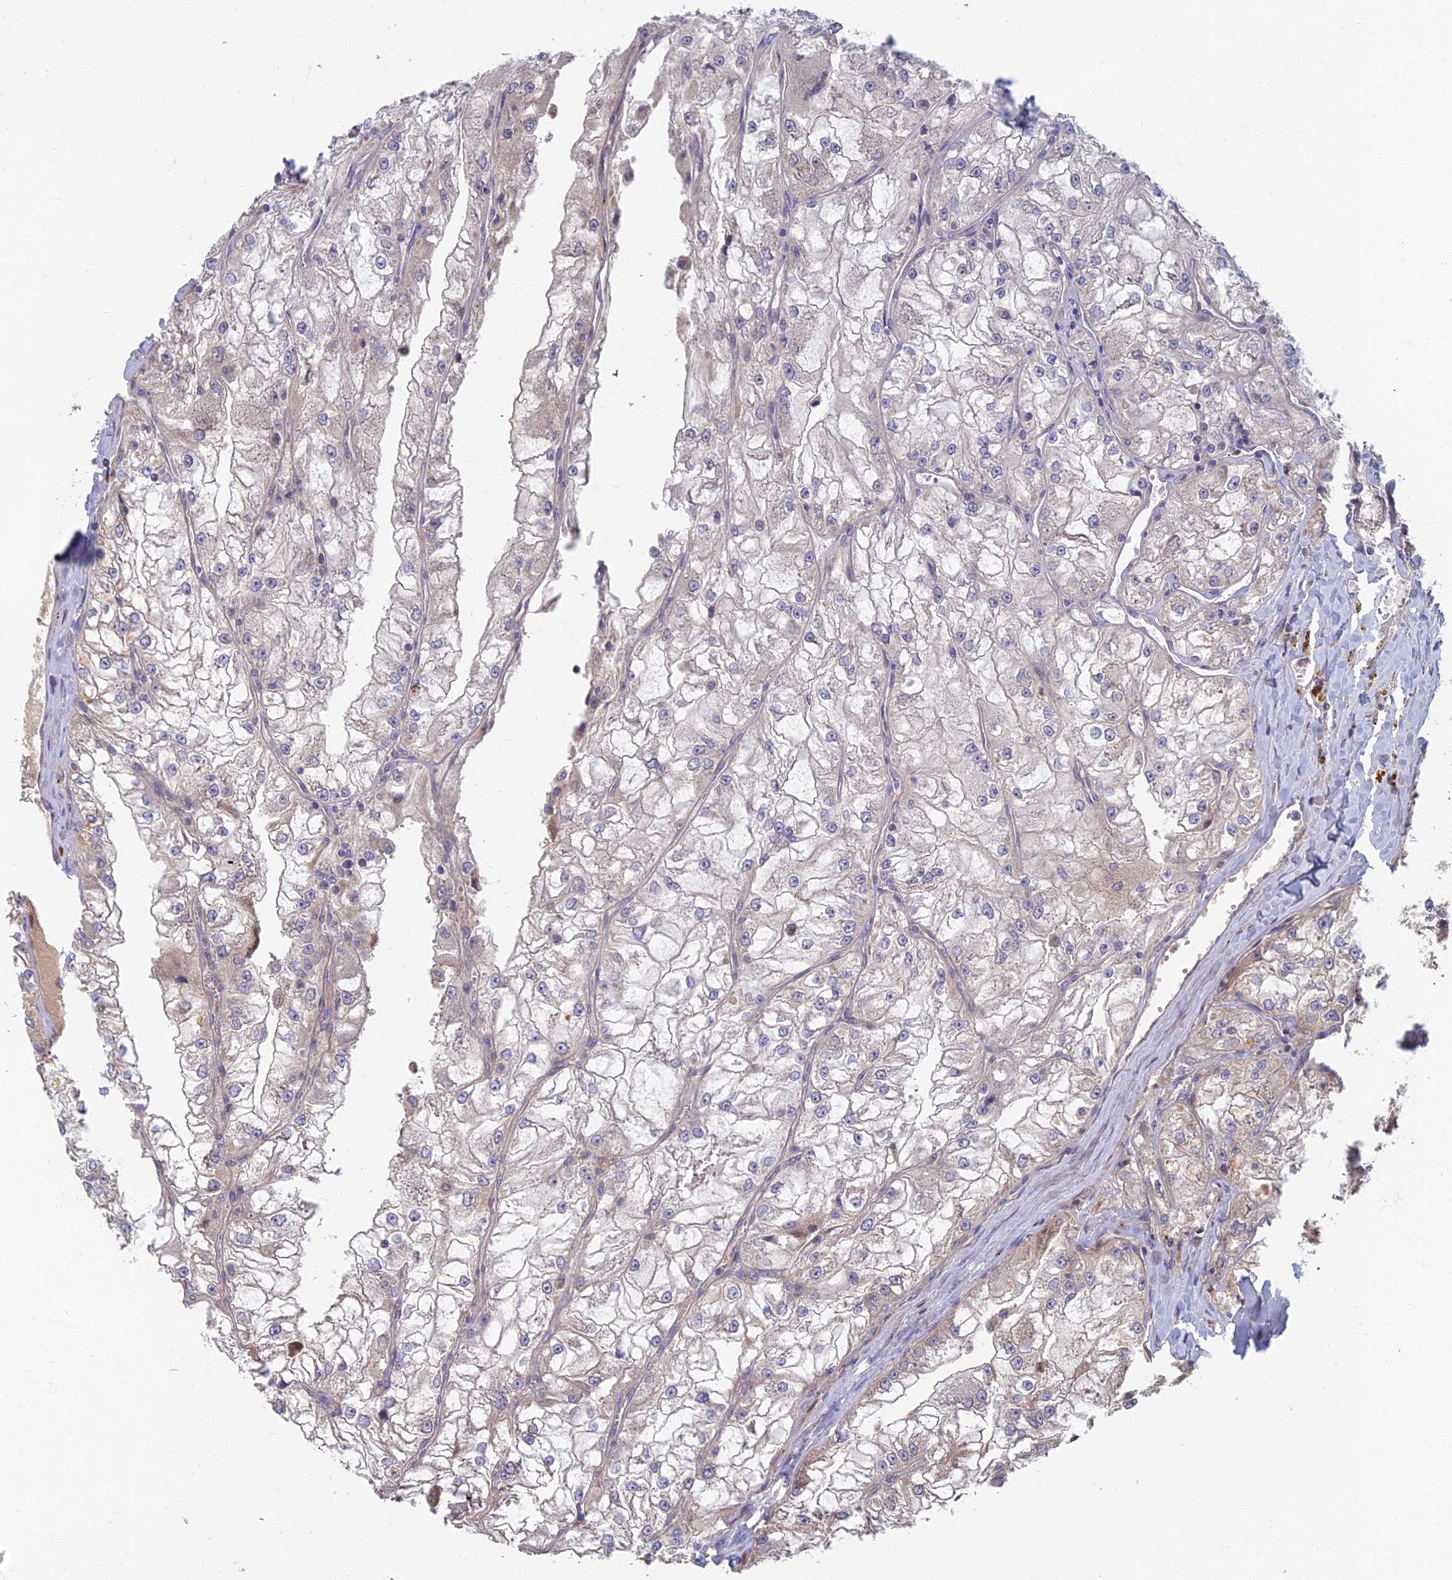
{"staining": {"intensity": "negative", "quantity": "none", "location": "none"}, "tissue": "renal cancer", "cell_type": "Tumor cells", "image_type": "cancer", "snomed": [{"axis": "morphology", "description": "Adenocarcinoma, NOS"}, {"axis": "topography", "description": "Kidney"}], "caption": "Tumor cells show no significant staining in renal cancer (adenocarcinoma).", "gene": "SOGA1", "patient": {"sex": "female", "age": 72}}